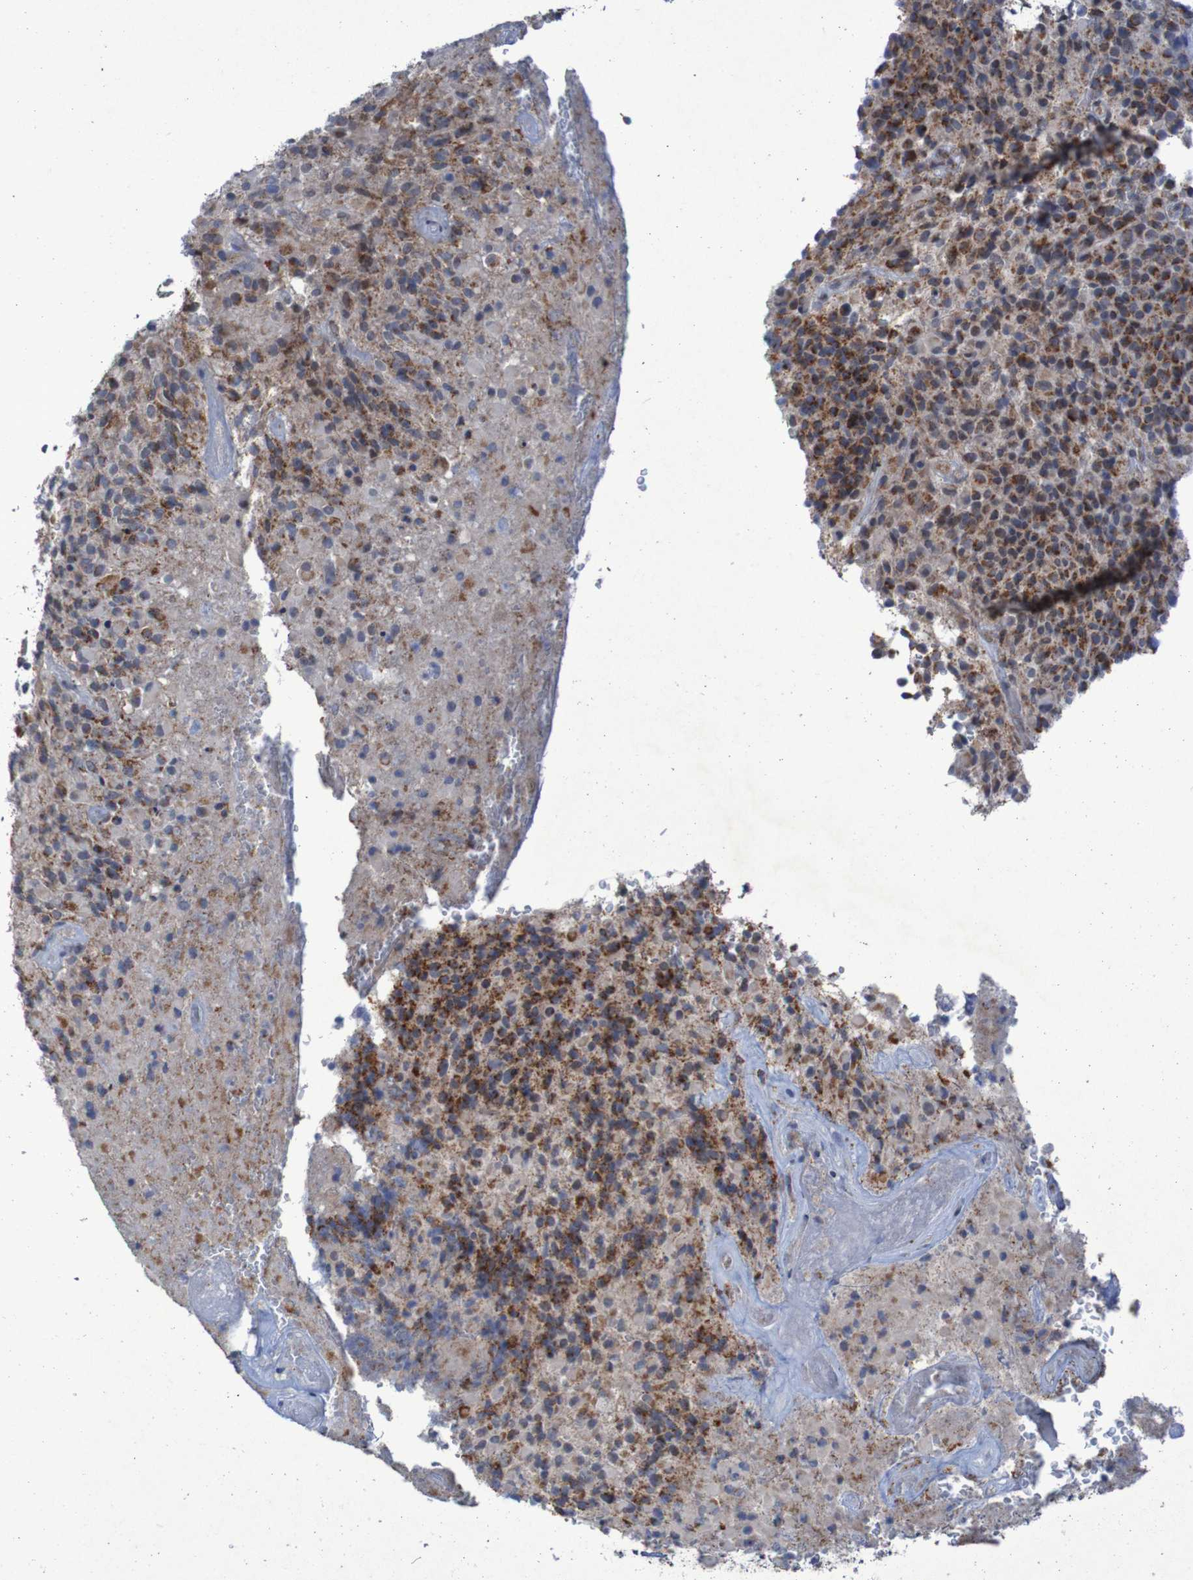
{"staining": {"intensity": "strong", "quantity": "25%-75%", "location": "cytoplasmic/membranous"}, "tissue": "glioma", "cell_type": "Tumor cells", "image_type": "cancer", "snomed": [{"axis": "morphology", "description": "Glioma, malignant, High grade"}, {"axis": "topography", "description": "Brain"}], "caption": "A high-resolution histopathology image shows IHC staining of malignant glioma (high-grade), which shows strong cytoplasmic/membranous staining in about 25%-75% of tumor cells.", "gene": "CCDC51", "patient": {"sex": "male", "age": 71}}